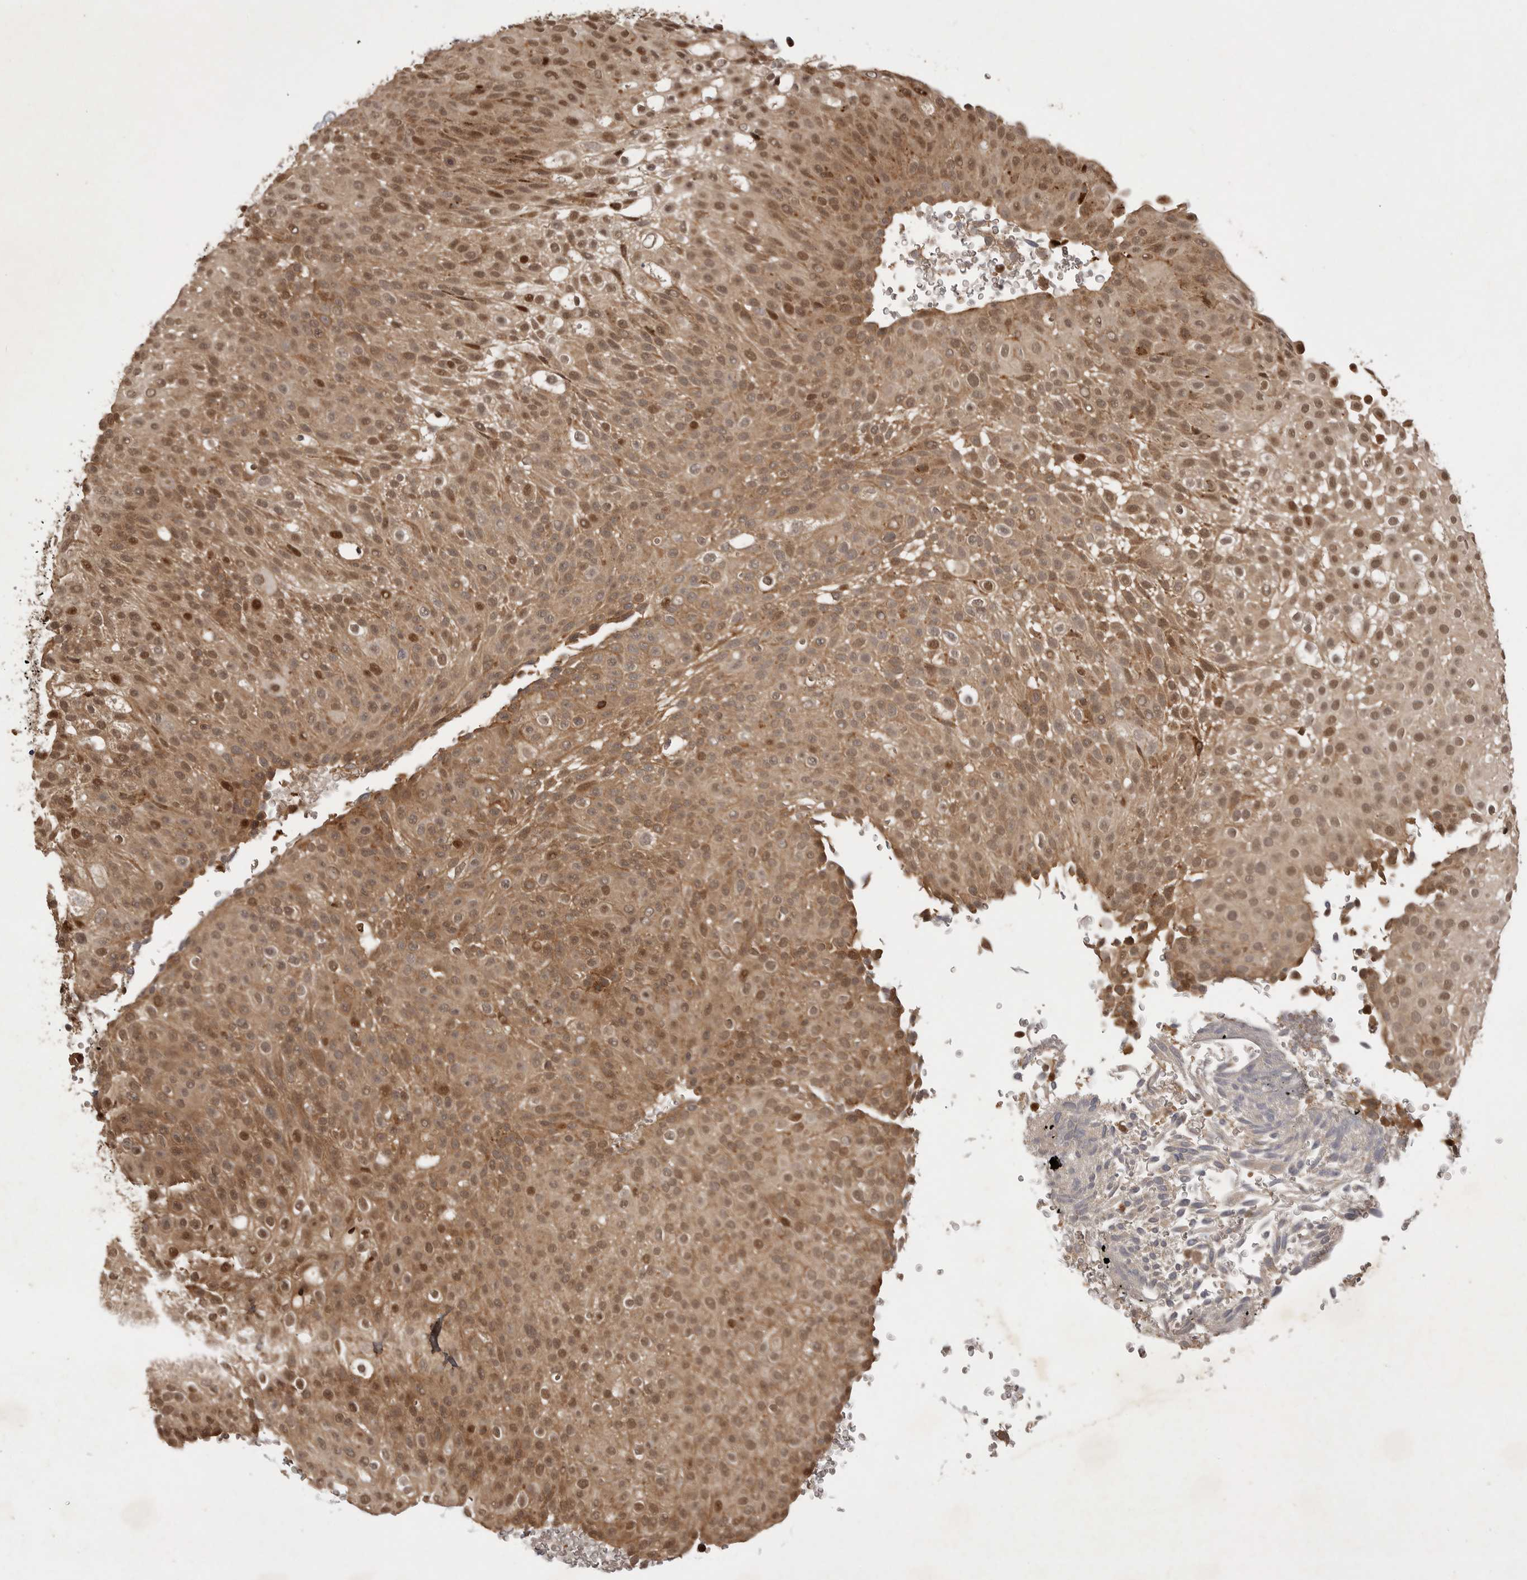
{"staining": {"intensity": "moderate", "quantity": ">75%", "location": "cytoplasmic/membranous,nuclear"}, "tissue": "urothelial cancer", "cell_type": "Tumor cells", "image_type": "cancer", "snomed": [{"axis": "morphology", "description": "Urothelial carcinoma, Low grade"}, {"axis": "topography", "description": "Urinary bladder"}], "caption": "Urothelial cancer tissue shows moderate cytoplasmic/membranous and nuclear staining in about >75% of tumor cells, visualized by immunohistochemistry.", "gene": "ZNF232", "patient": {"sex": "male", "age": 78}}